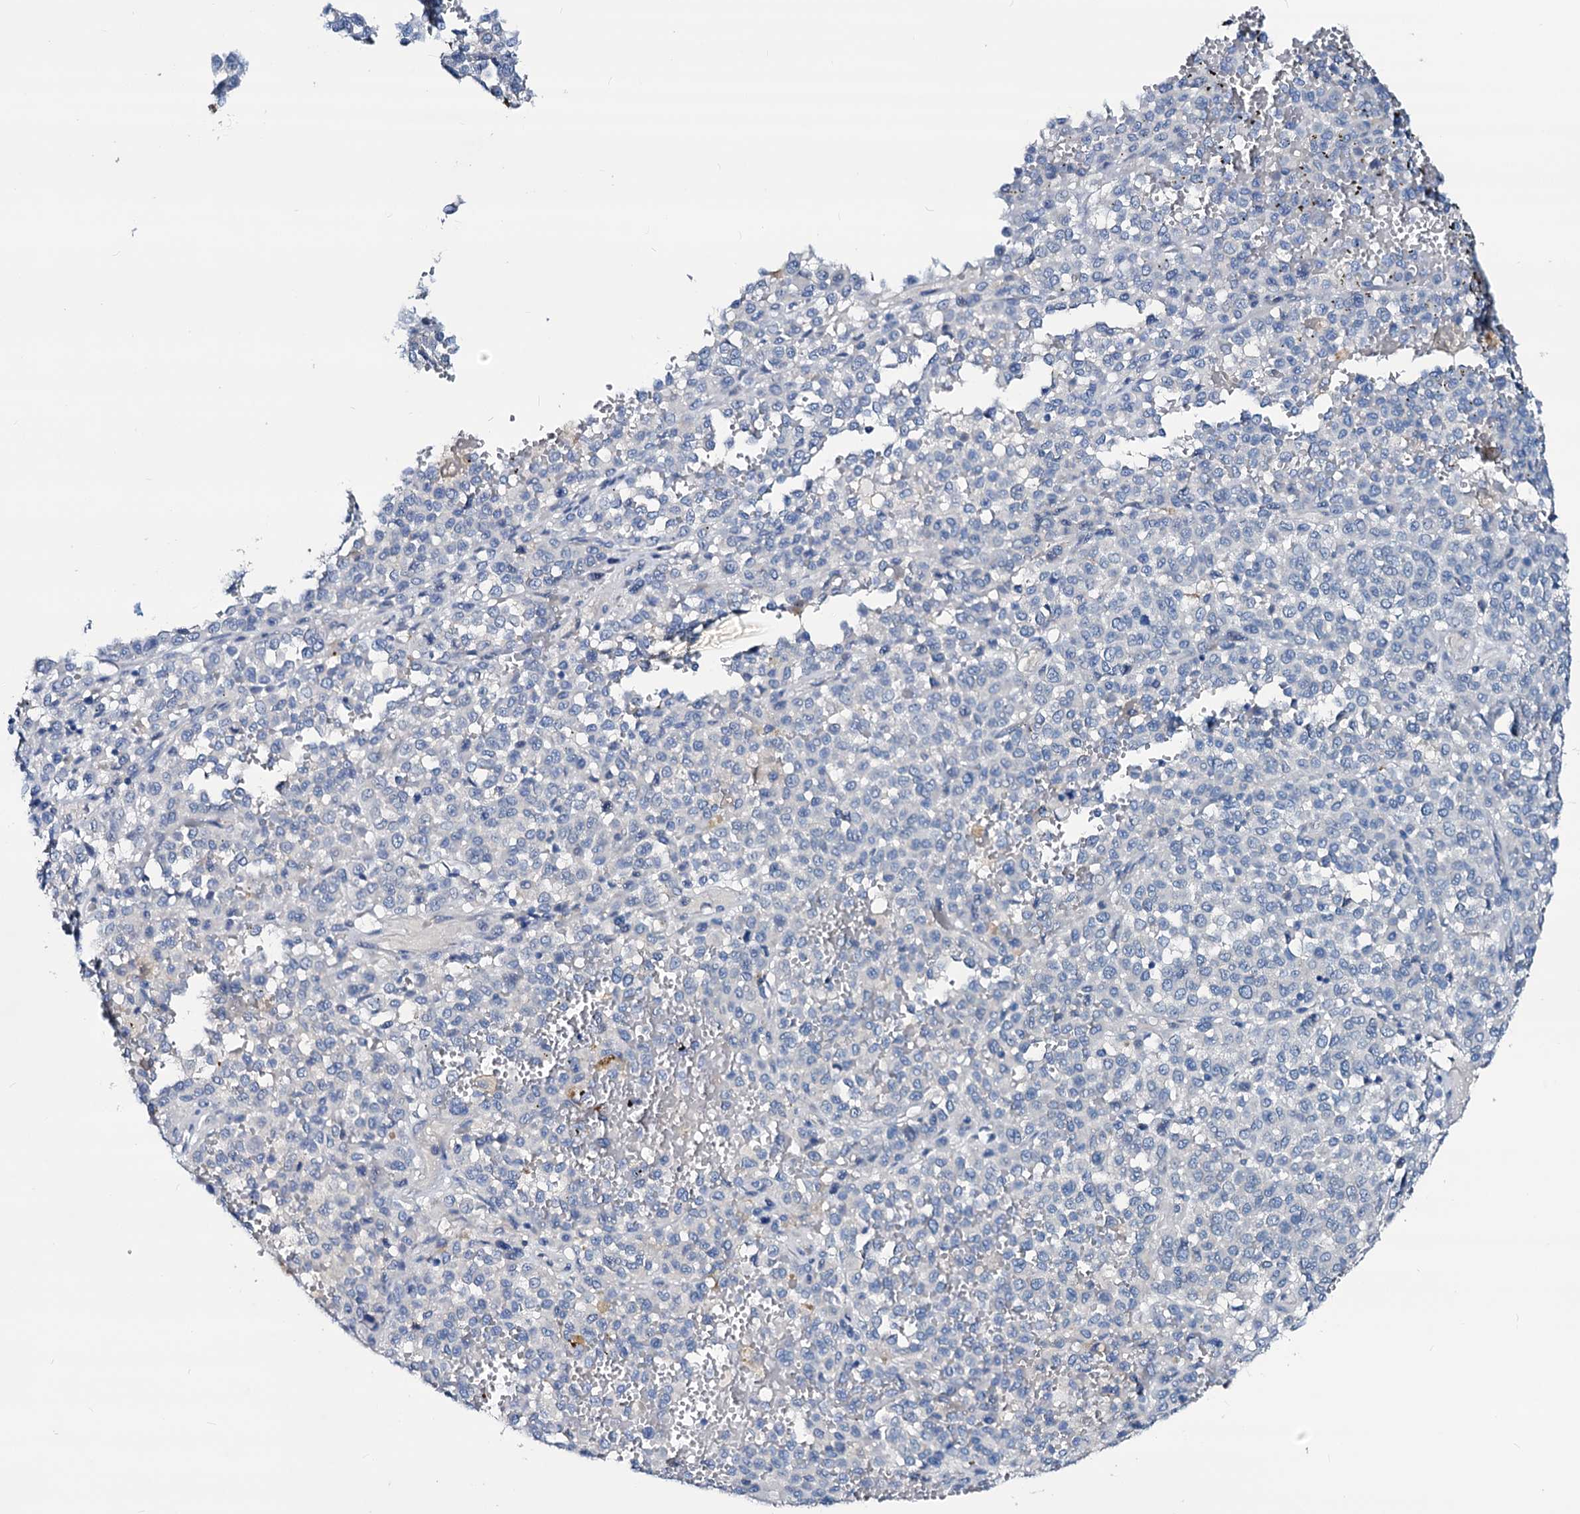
{"staining": {"intensity": "negative", "quantity": "none", "location": "none"}, "tissue": "melanoma", "cell_type": "Tumor cells", "image_type": "cancer", "snomed": [{"axis": "morphology", "description": "Malignant melanoma, Metastatic site"}, {"axis": "topography", "description": "Pancreas"}], "caption": "IHC of human melanoma reveals no positivity in tumor cells.", "gene": "DYDC2", "patient": {"sex": "female", "age": 30}}